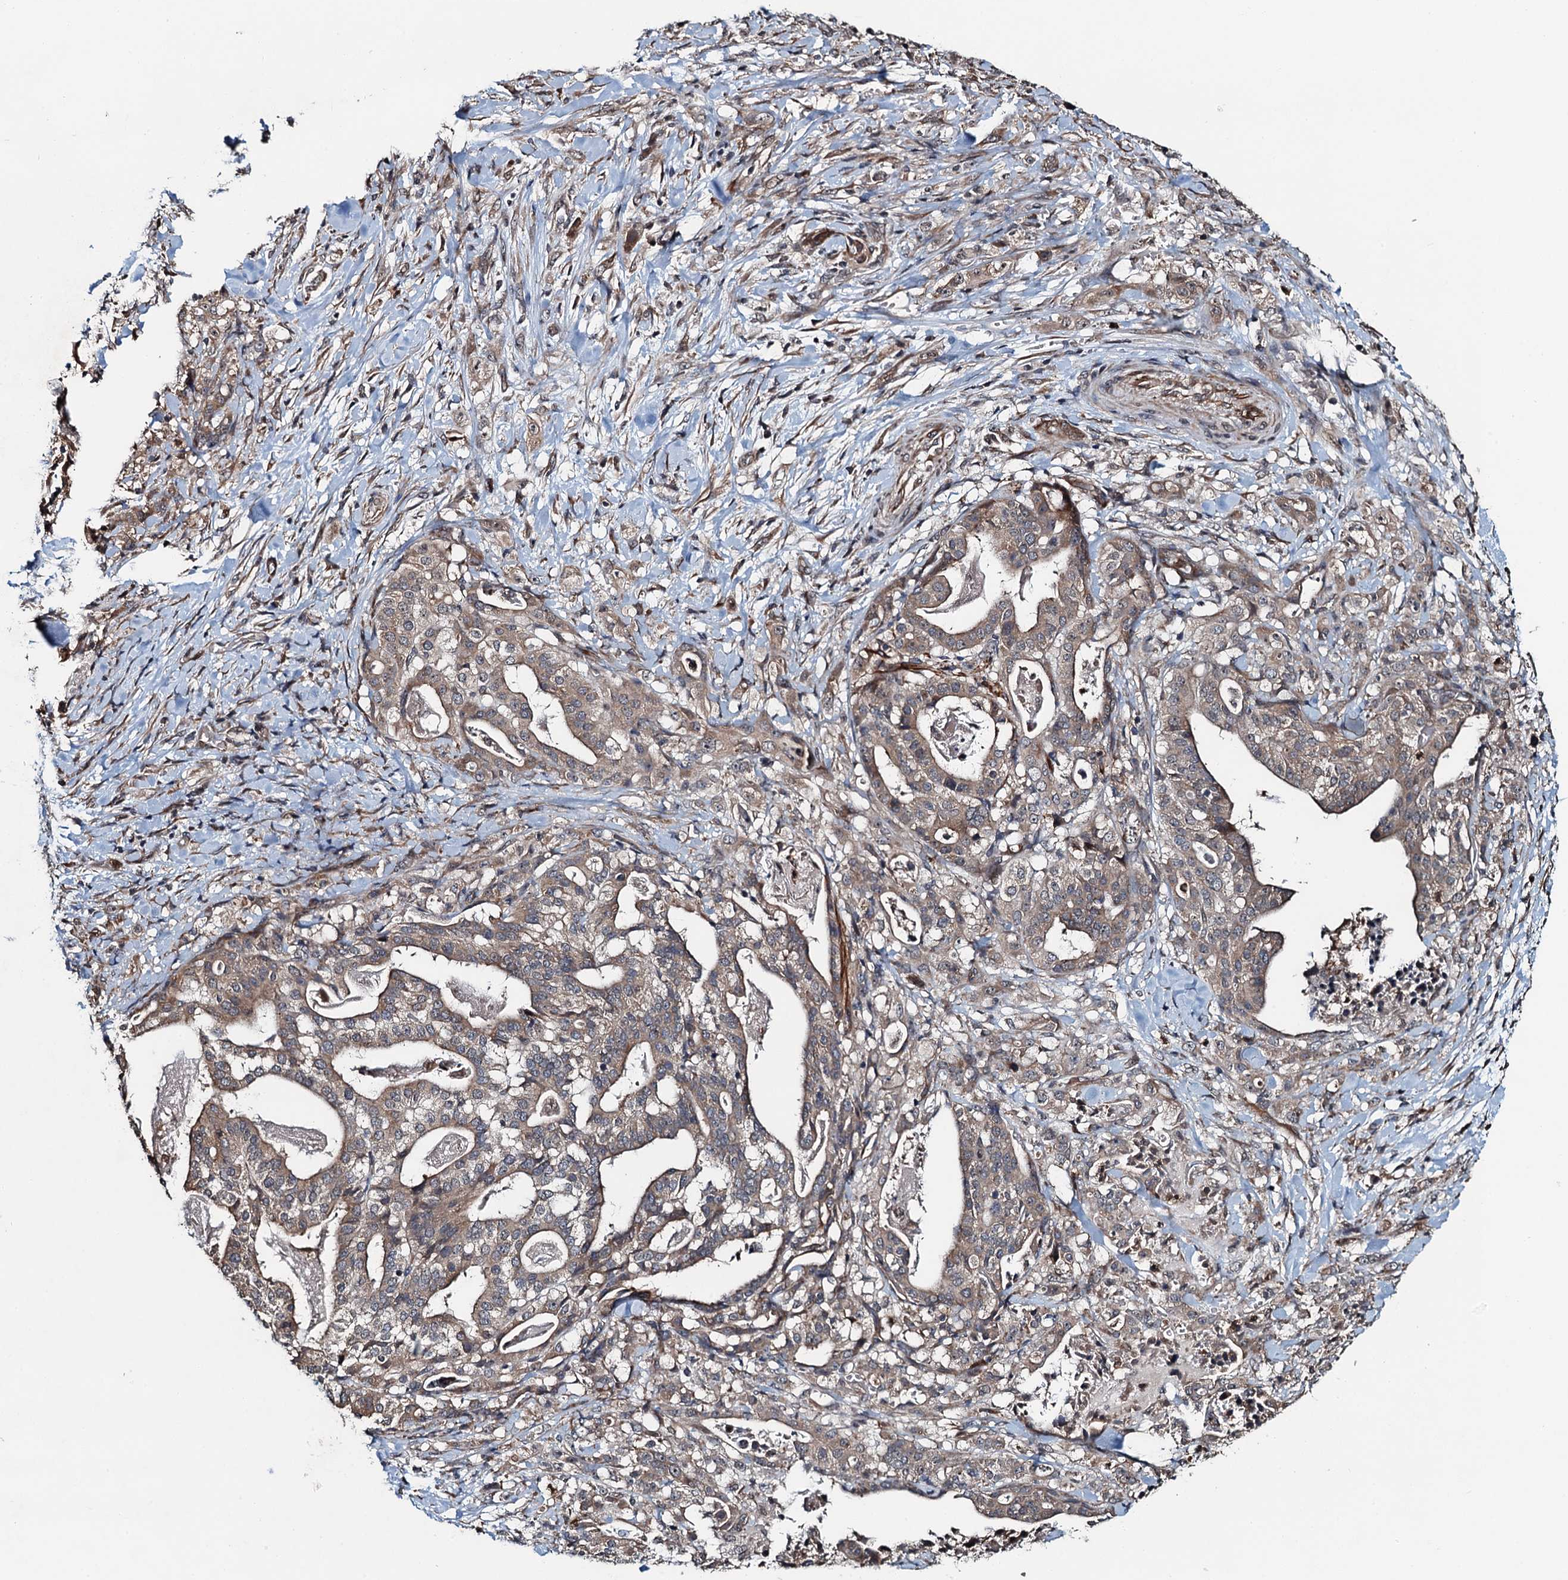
{"staining": {"intensity": "weak", "quantity": ">75%", "location": "cytoplasmic/membranous"}, "tissue": "stomach cancer", "cell_type": "Tumor cells", "image_type": "cancer", "snomed": [{"axis": "morphology", "description": "Adenocarcinoma, NOS"}, {"axis": "topography", "description": "Stomach"}], "caption": "Protein expression analysis of adenocarcinoma (stomach) exhibits weak cytoplasmic/membranous expression in approximately >75% of tumor cells.", "gene": "WHAMM", "patient": {"sex": "male", "age": 48}}